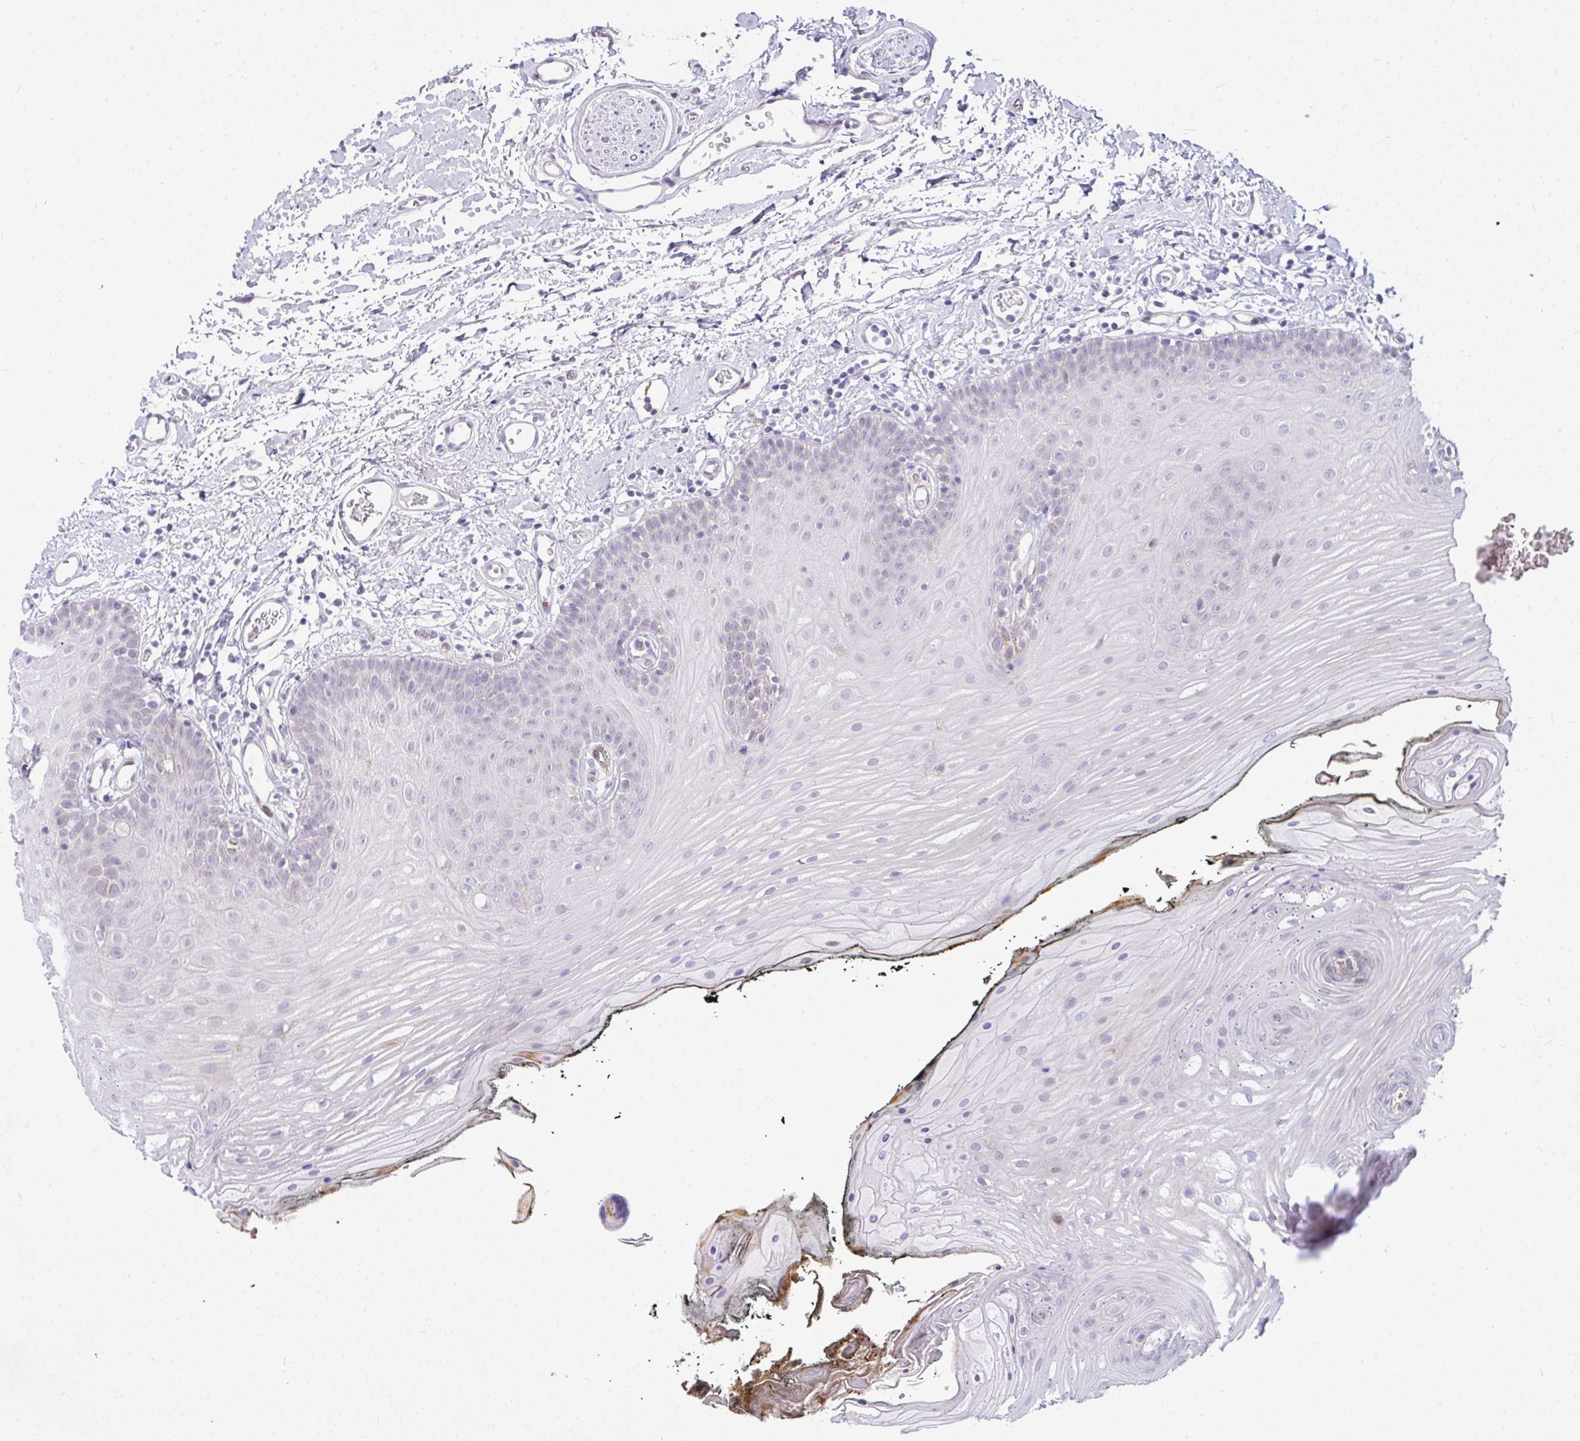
{"staining": {"intensity": "negative", "quantity": "none", "location": "none"}, "tissue": "oral mucosa", "cell_type": "Squamous epithelial cells", "image_type": "normal", "snomed": [{"axis": "morphology", "description": "Normal tissue, NOS"}, {"axis": "morphology", "description": "Squamous cell carcinoma, NOS"}, {"axis": "topography", "description": "Oral tissue"}, {"axis": "topography", "description": "Head-Neck"}], "caption": "Micrograph shows no protein staining in squamous epithelial cells of unremarkable oral mucosa. Nuclei are stained in blue.", "gene": "NFXL1", "patient": {"sex": "female", "age": 81}}